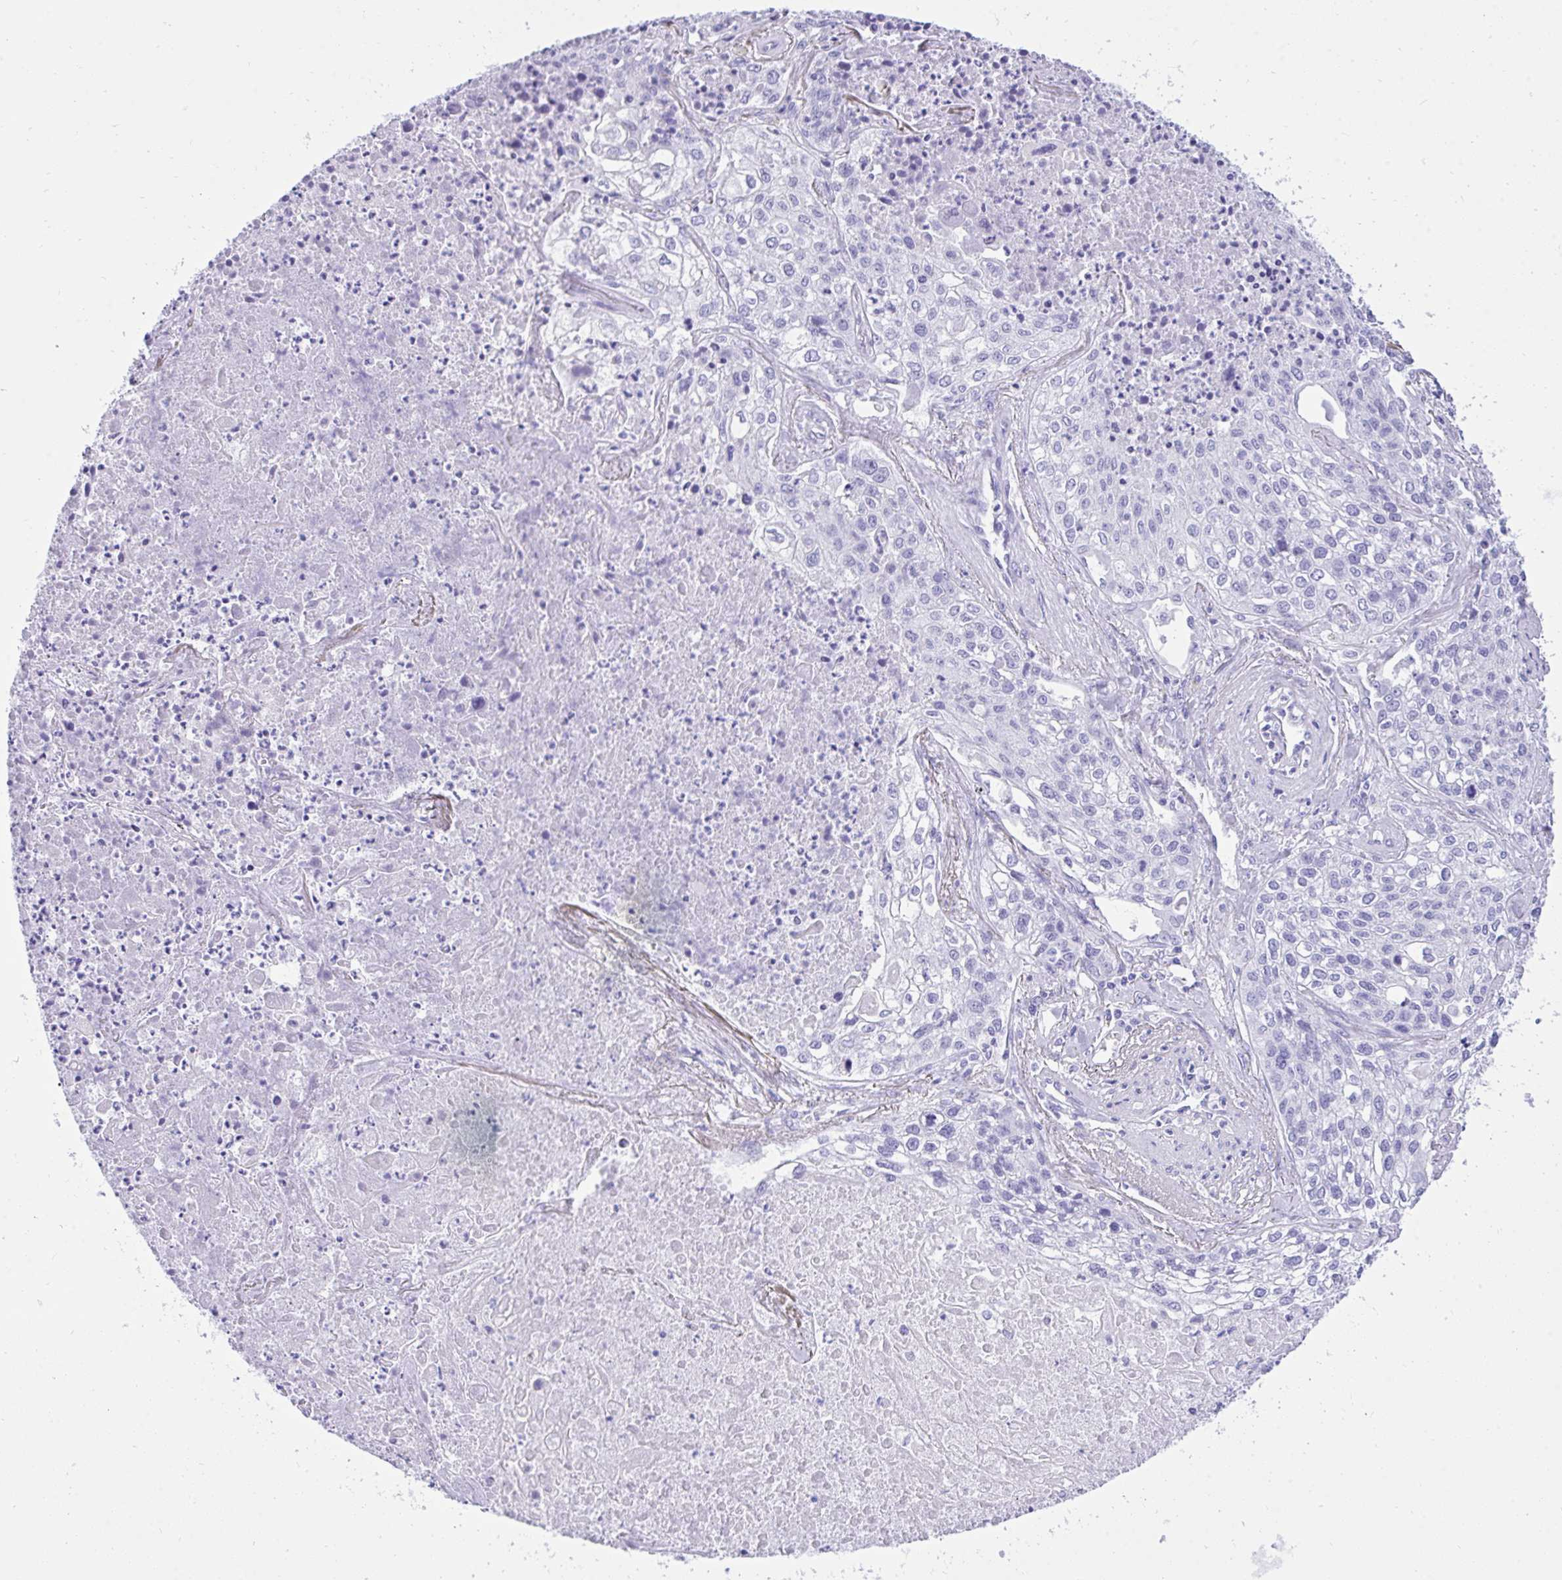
{"staining": {"intensity": "negative", "quantity": "none", "location": "none"}, "tissue": "lung cancer", "cell_type": "Tumor cells", "image_type": "cancer", "snomed": [{"axis": "morphology", "description": "Squamous cell carcinoma, NOS"}, {"axis": "topography", "description": "Lung"}], "caption": "This is a image of immunohistochemistry (IHC) staining of squamous cell carcinoma (lung), which shows no staining in tumor cells.", "gene": "TLN2", "patient": {"sex": "male", "age": 74}}